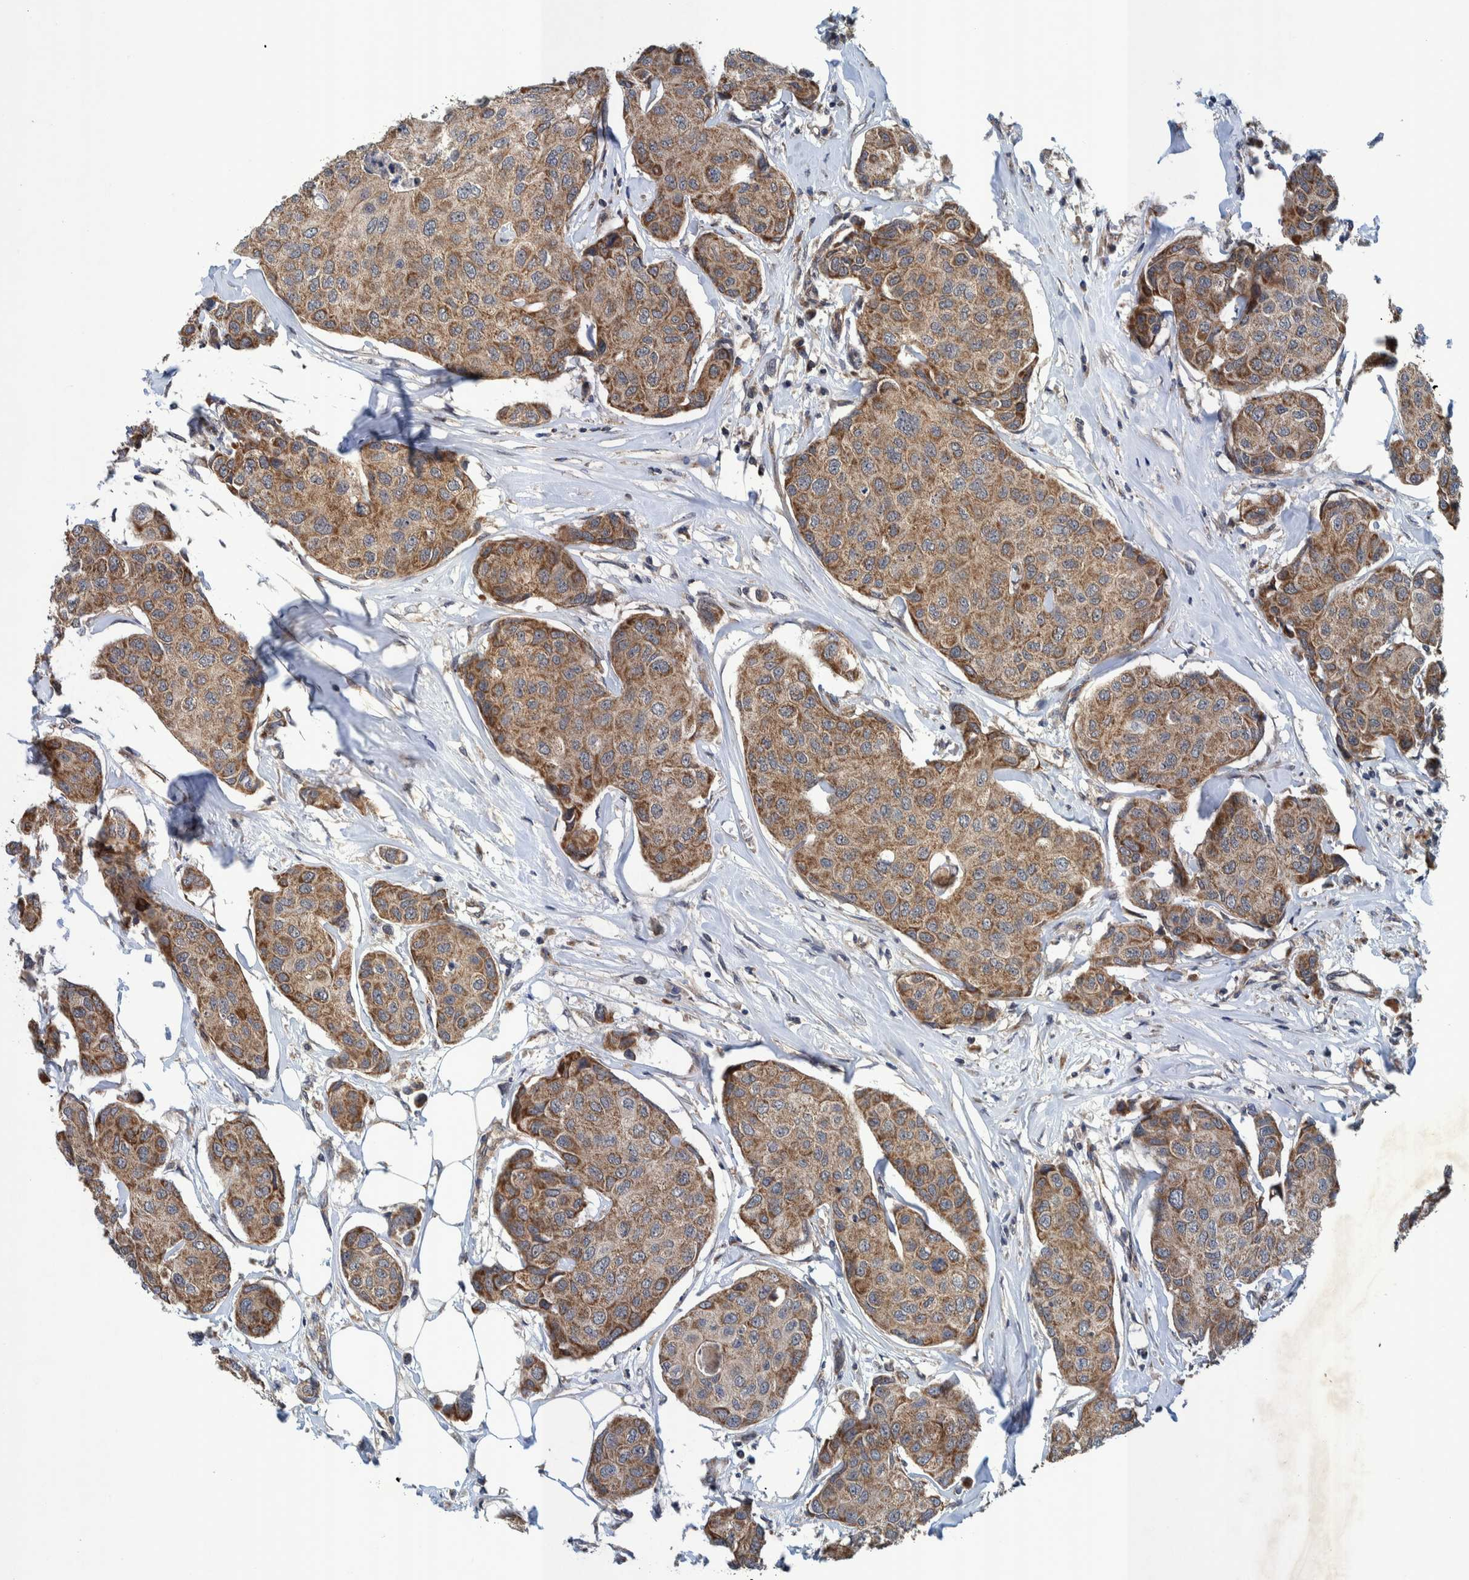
{"staining": {"intensity": "moderate", "quantity": ">75%", "location": "cytoplasmic/membranous"}, "tissue": "breast cancer", "cell_type": "Tumor cells", "image_type": "cancer", "snomed": [{"axis": "morphology", "description": "Duct carcinoma"}, {"axis": "topography", "description": "Breast"}], "caption": "The image demonstrates immunohistochemical staining of breast cancer. There is moderate cytoplasmic/membranous staining is identified in approximately >75% of tumor cells. (Brightfield microscopy of DAB IHC at high magnification).", "gene": "MRPS7", "patient": {"sex": "female", "age": 80}}